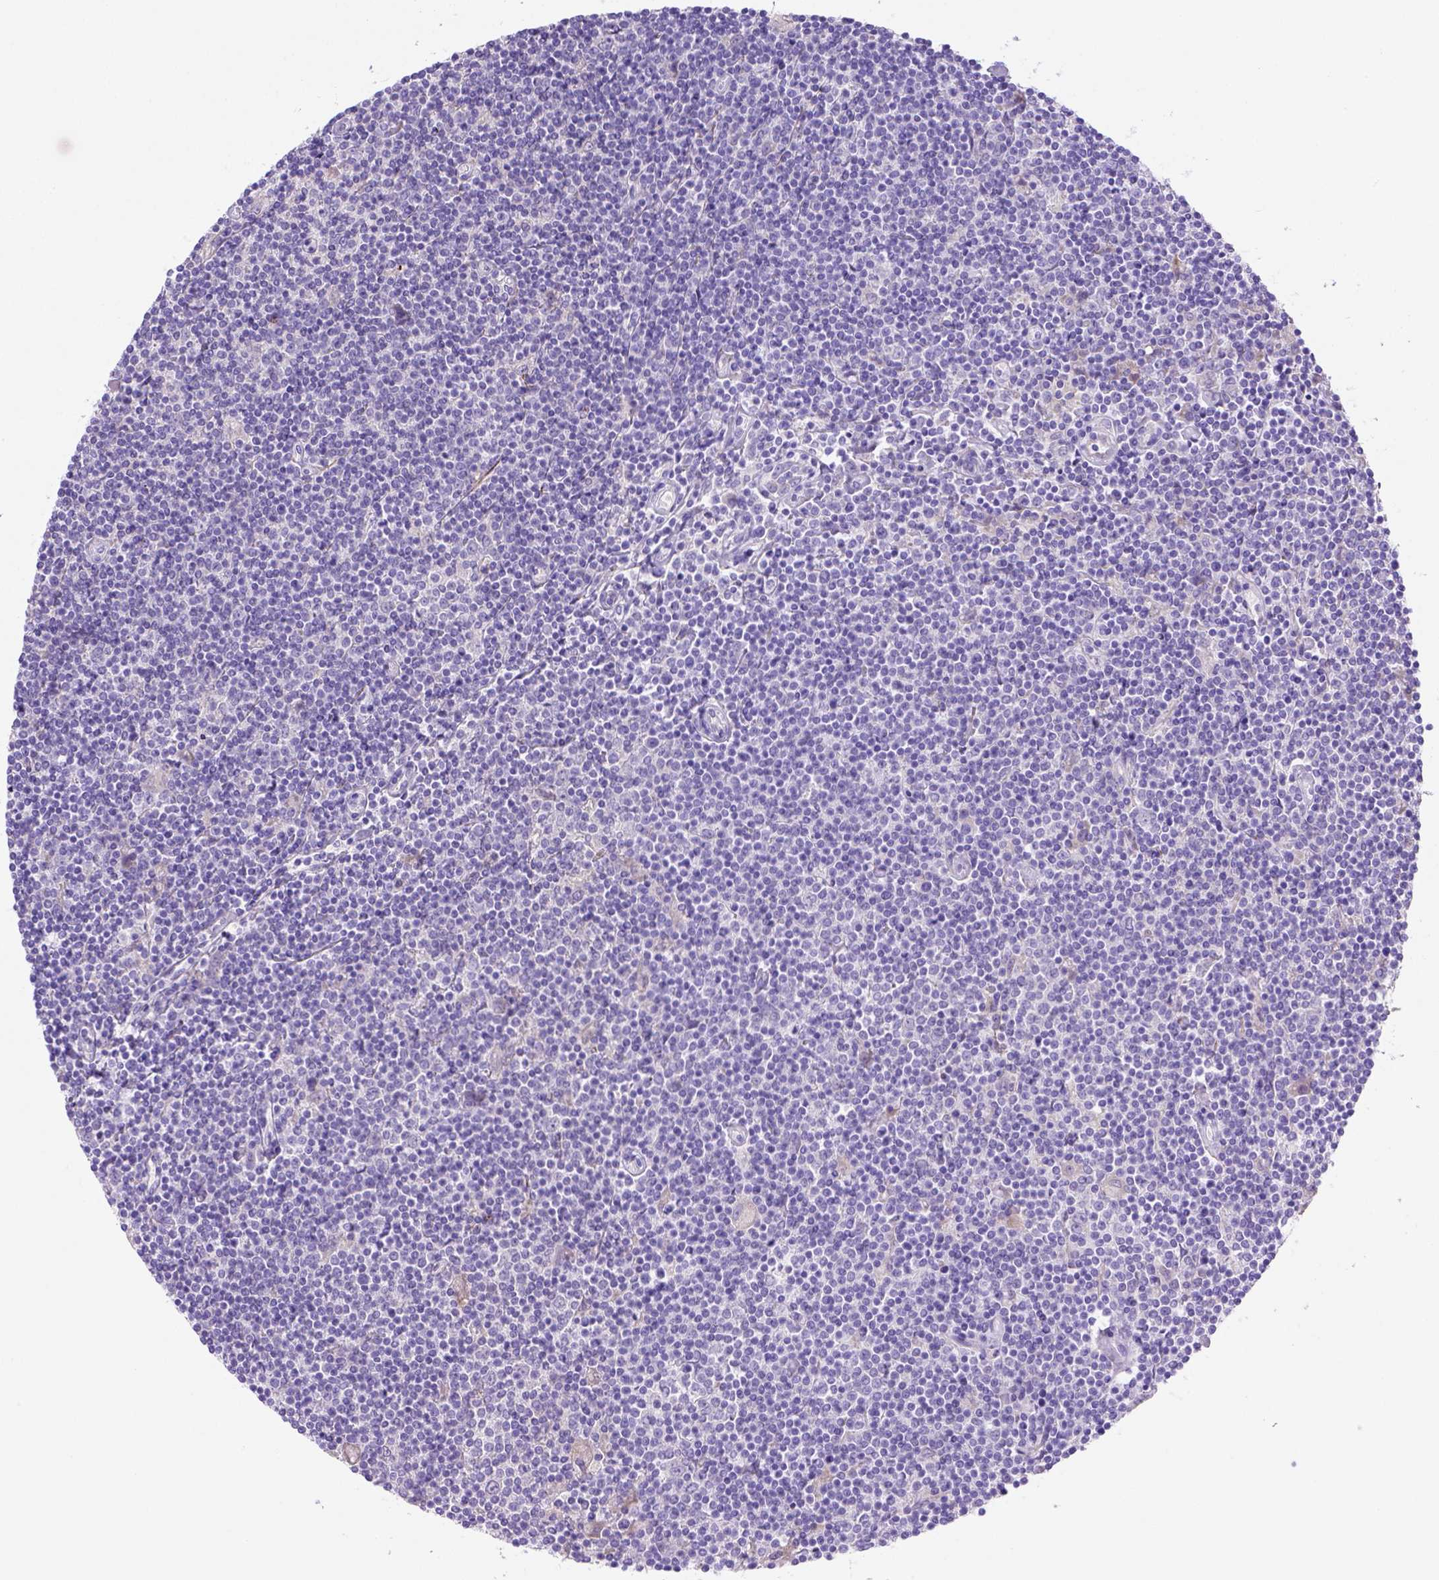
{"staining": {"intensity": "negative", "quantity": "none", "location": "none"}, "tissue": "lymphoma", "cell_type": "Tumor cells", "image_type": "cancer", "snomed": [{"axis": "morphology", "description": "Hodgkin's disease, NOS"}, {"axis": "topography", "description": "Lymph node"}], "caption": "Lymphoma was stained to show a protein in brown. There is no significant expression in tumor cells. The staining was performed using DAB to visualize the protein expression in brown, while the nuclei were stained in blue with hematoxylin (Magnification: 20x).", "gene": "SIRPD", "patient": {"sex": "male", "age": 40}}